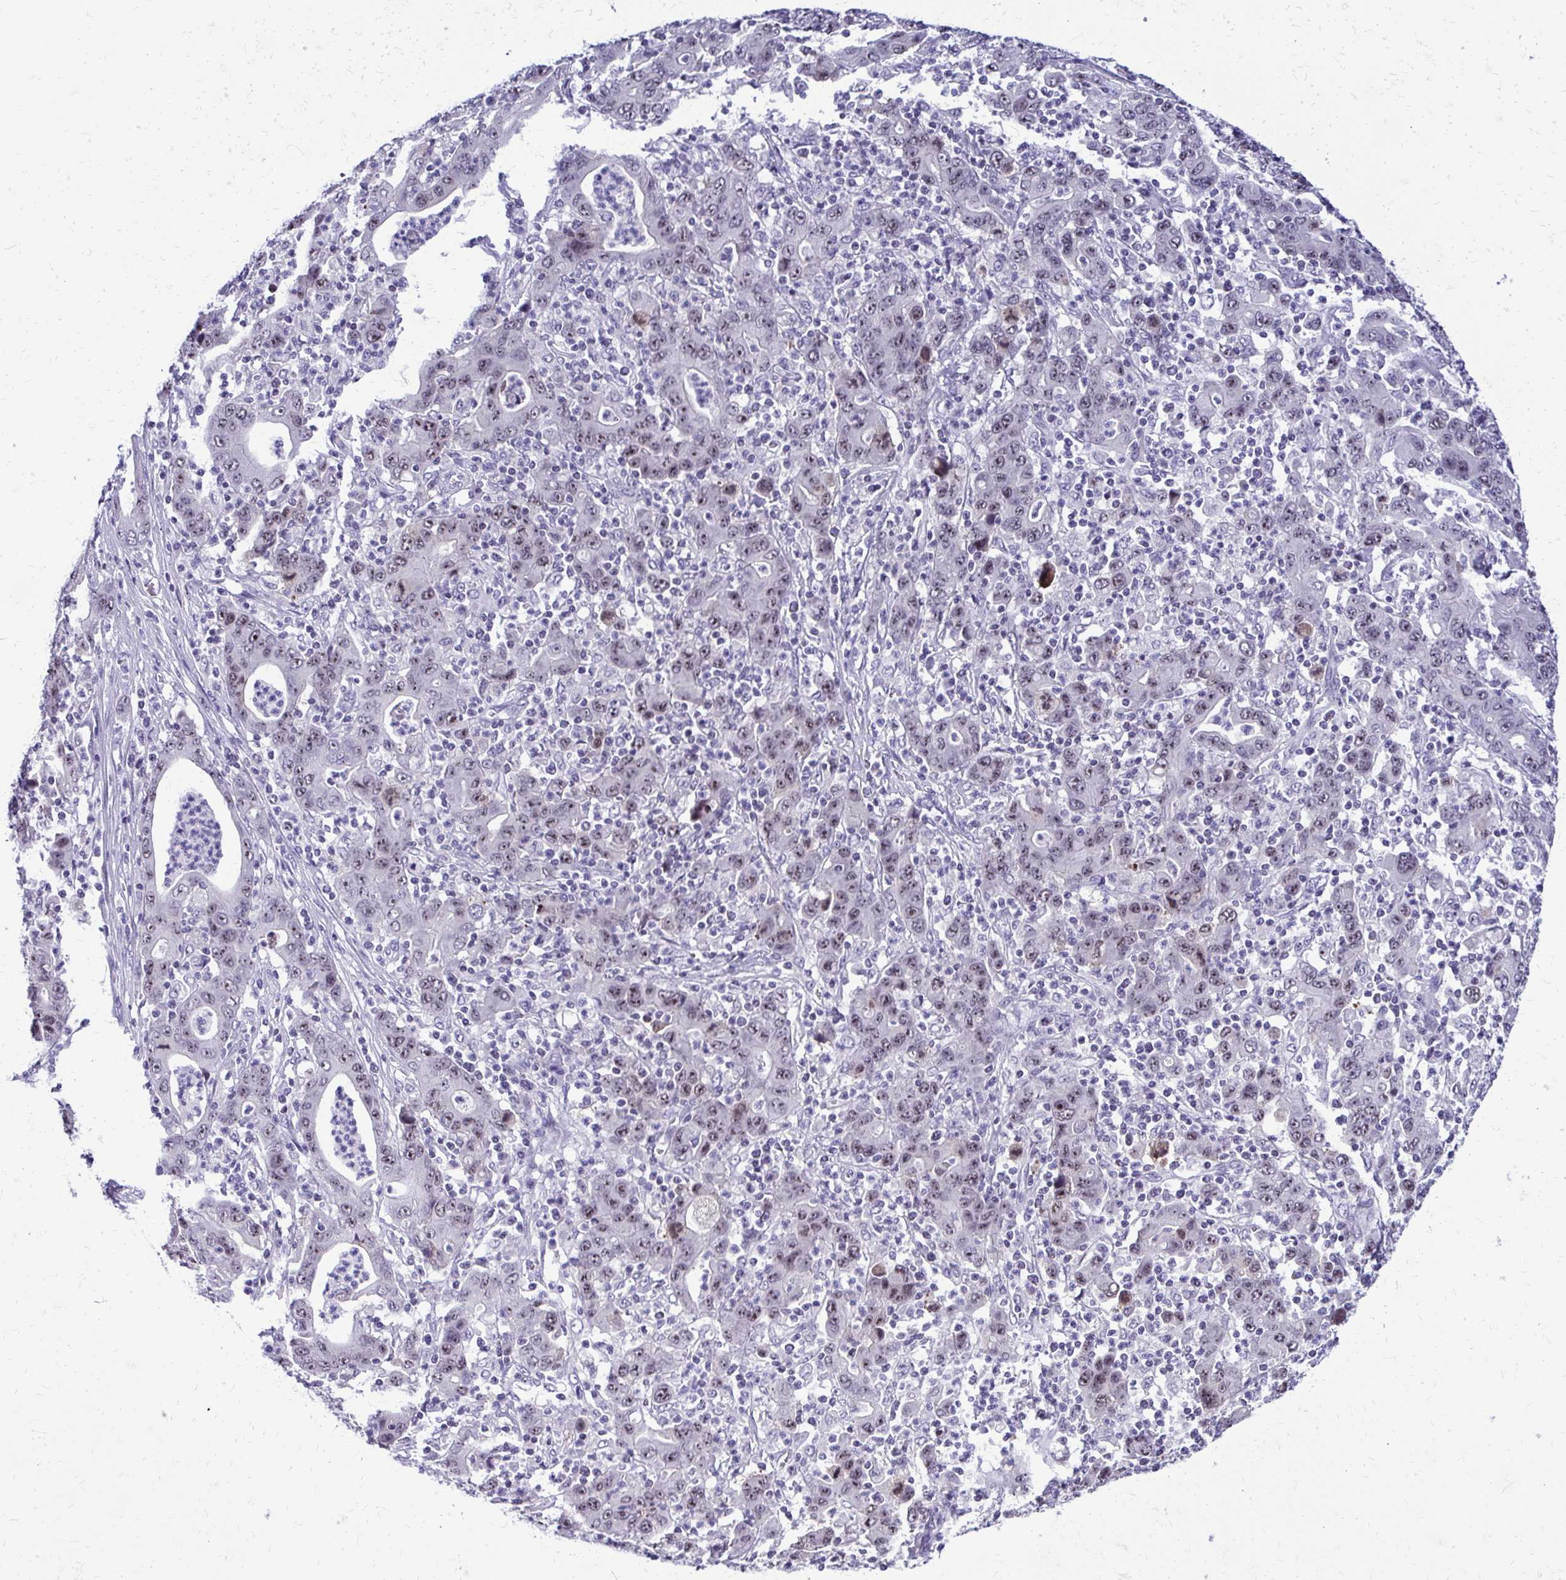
{"staining": {"intensity": "weak", "quantity": "25%-75%", "location": "nuclear"}, "tissue": "stomach cancer", "cell_type": "Tumor cells", "image_type": "cancer", "snomed": [{"axis": "morphology", "description": "Adenocarcinoma, NOS"}, {"axis": "topography", "description": "Stomach, upper"}], "caption": "Human adenocarcinoma (stomach) stained with a brown dye demonstrates weak nuclear positive expression in approximately 25%-75% of tumor cells.", "gene": "NIFK", "patient": {"sex": "male", "age": 69}}